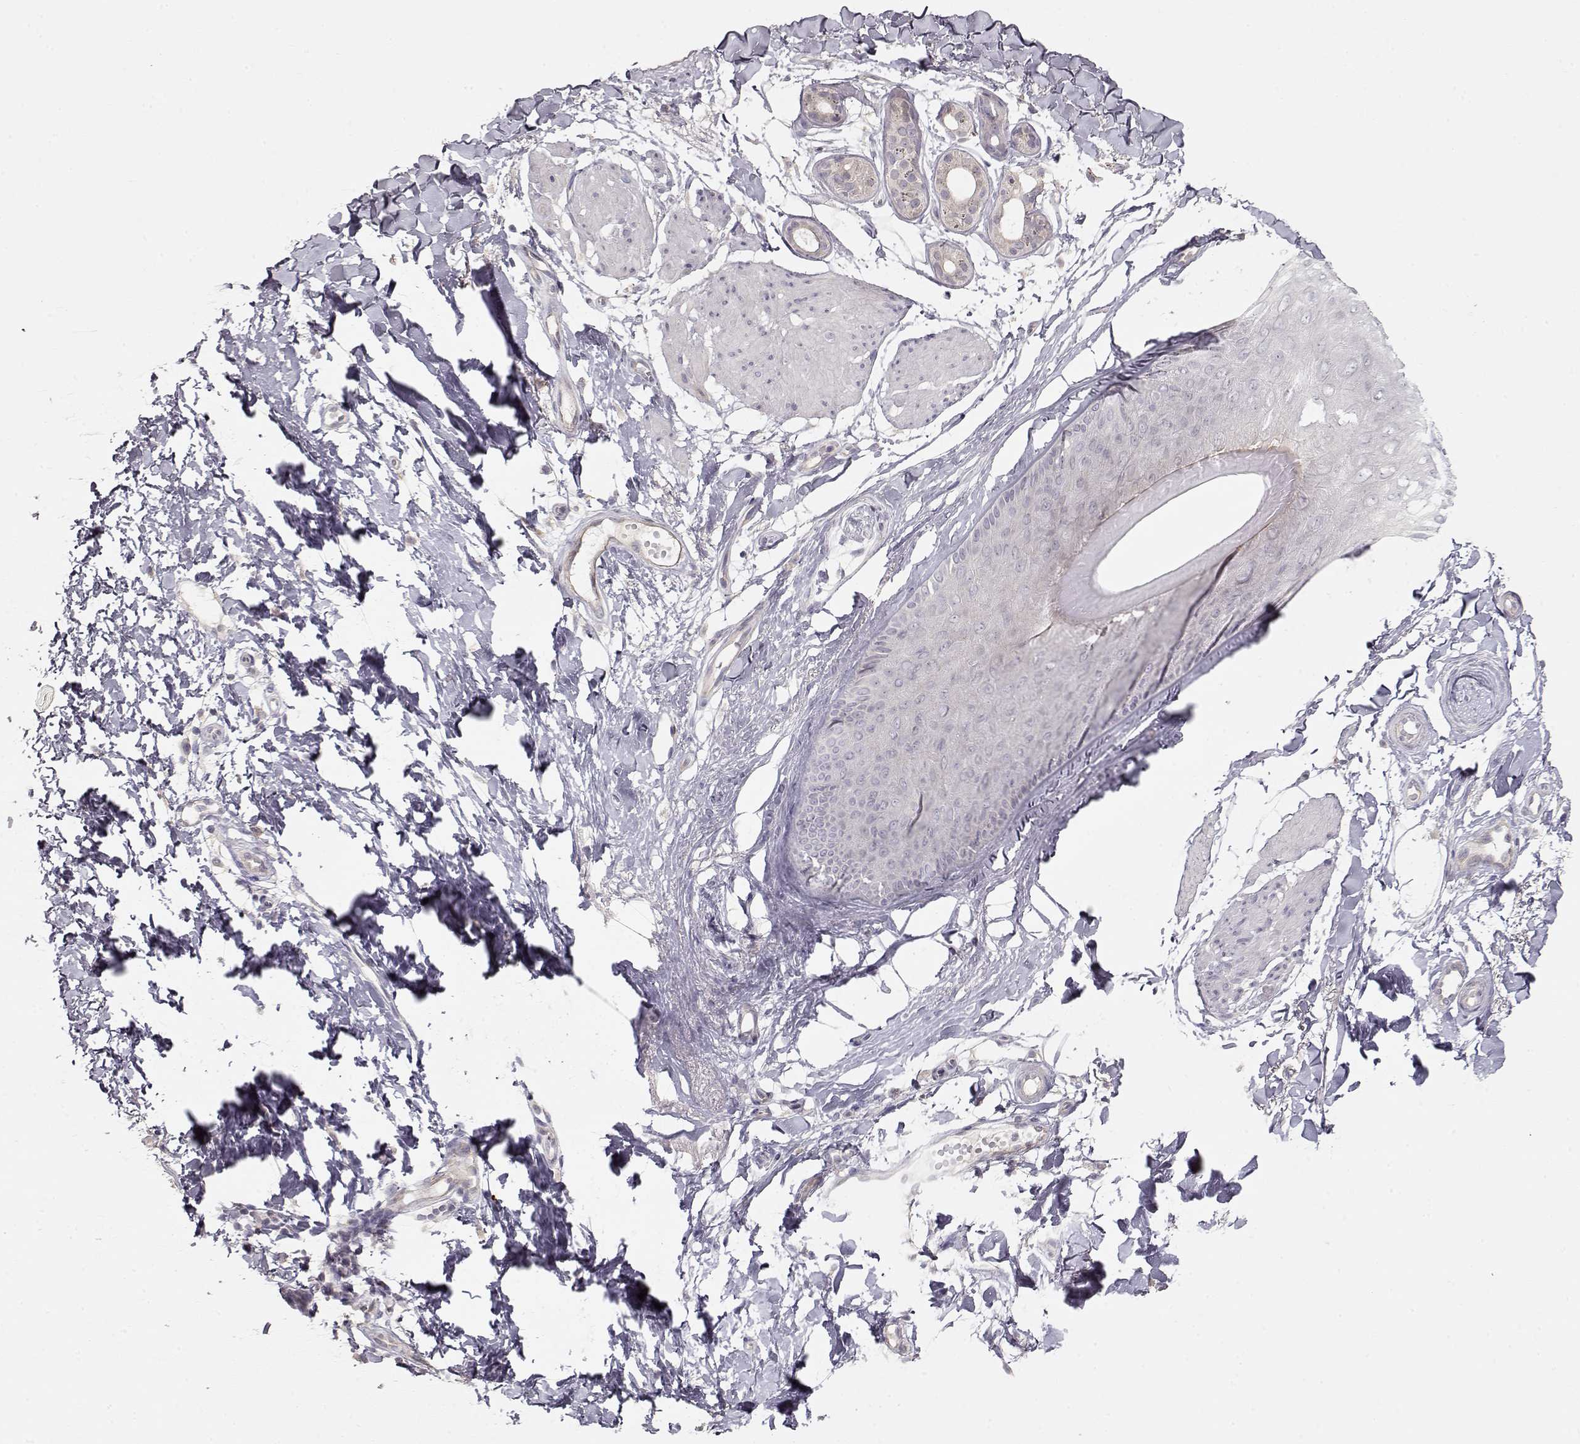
{"staining": {"intensity": "negative", "quantity": "none", "location": "none"}, "tissue": "skin cancer", "cell_type": "Tumor cells", "image_type": "cancer", "snomed": [{"axis": "morphology", "description": "Normal tissue, NOS"}, {"axis": "morphology", "description": "Basal cell carcinoma"}, {"axis": "topography", "description": "Skin"}], "caption": "The photomicrograph demonstrates no staining of tumor cells in skin cancer (basal cell carcinoma).", "gene": "ARHGAP8", "patient": {"sex": "male", "age": 84}}